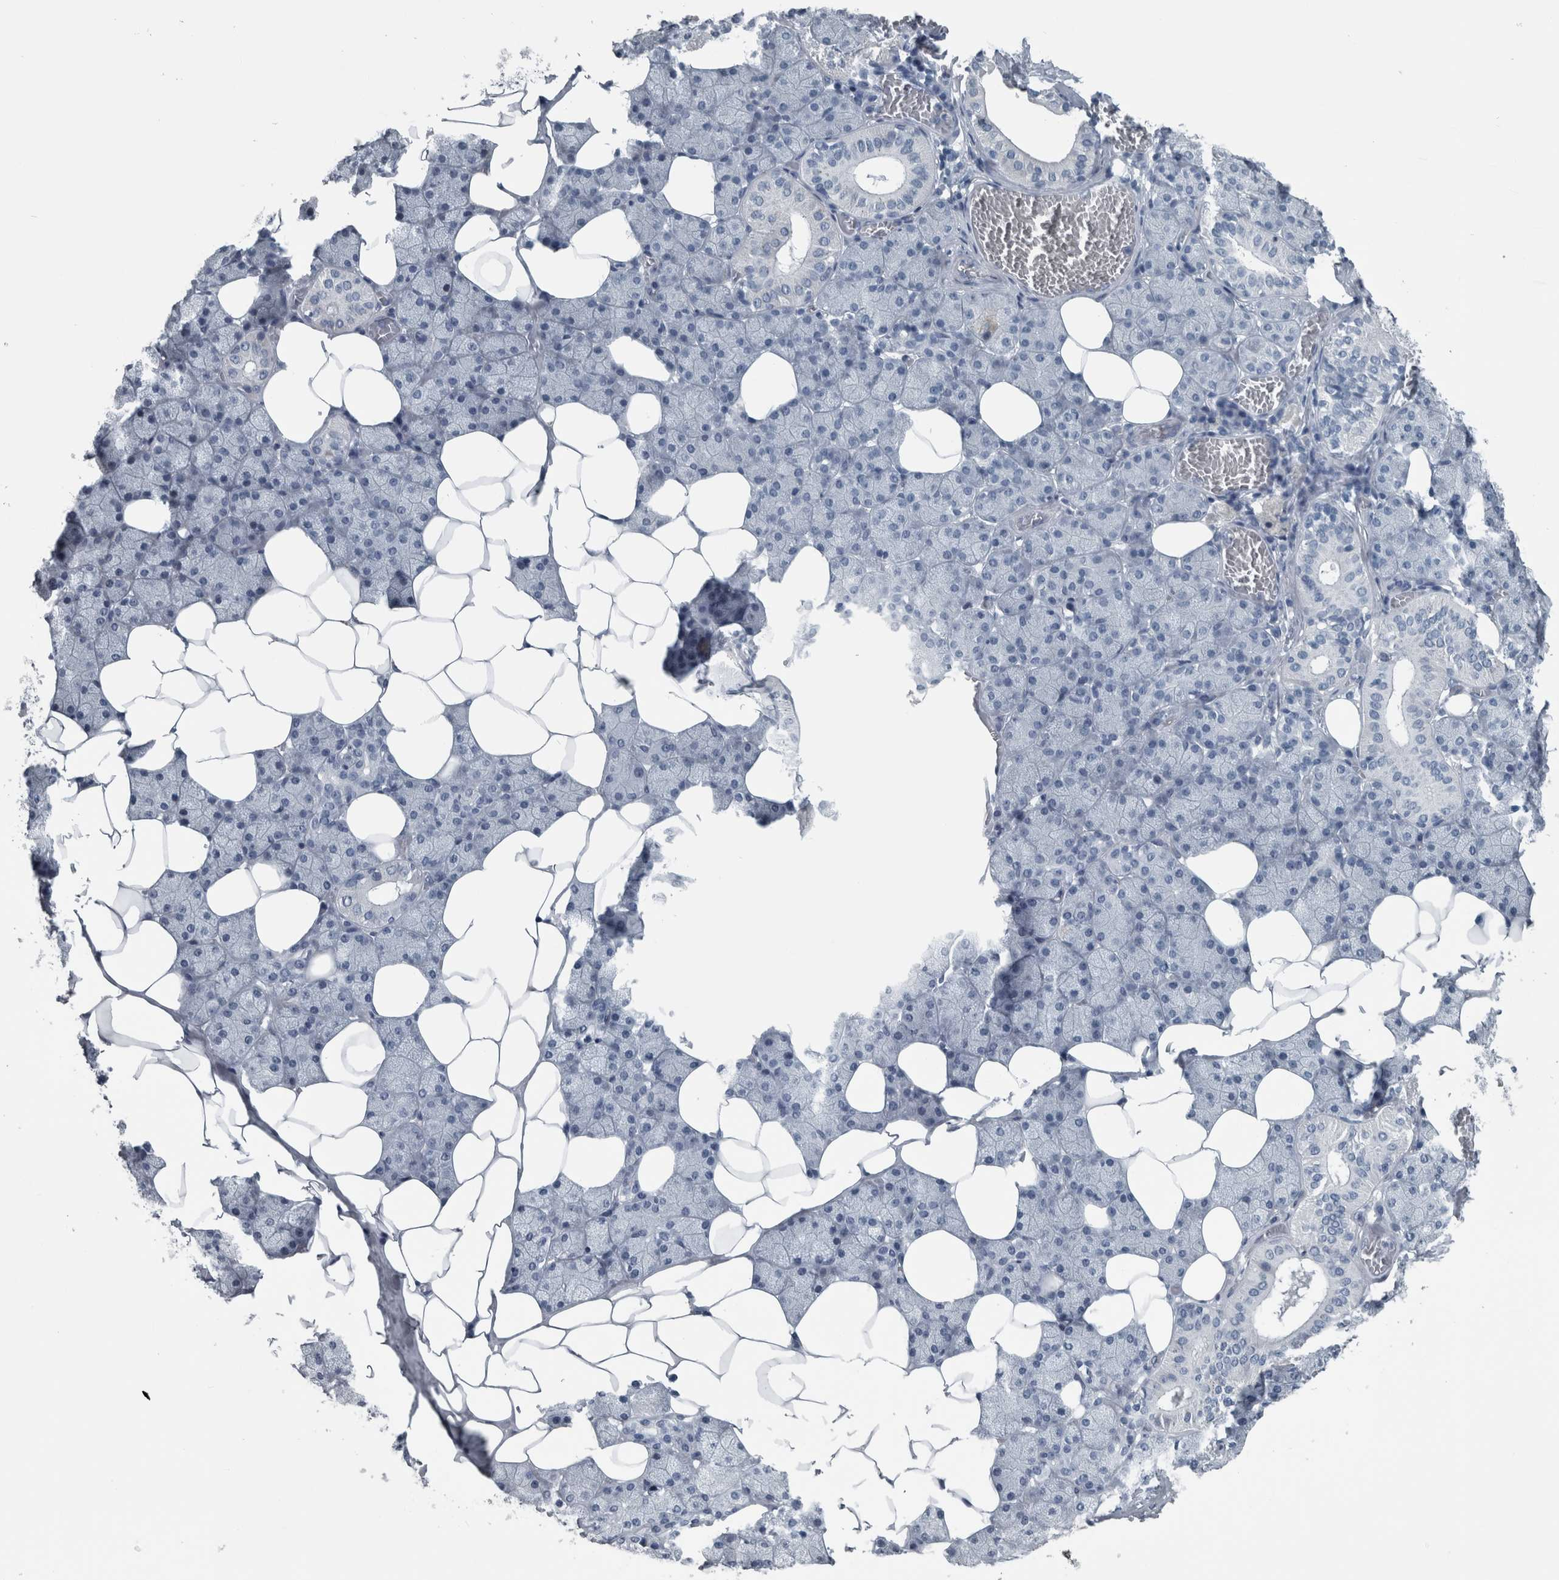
{"staining": {"intensity": "negative", "quantity": "none", "location": "none"}, "tissue": "salivary gland", "cell_type": "Glandular cells", "image_type": "normal", "snomed": [{"axis": "morphology", "description": "Normal tissue, NOS"}, {"axis": "topography", "description": "Salivary gland"}], "caption": "A high-resolution histopathology image shows immunohistochemistry staining of normal salivary gland, which reveals no significant expression in glandular cells.", "gene": "KRT20", "patient": {"sex": "female", "age": 33}}